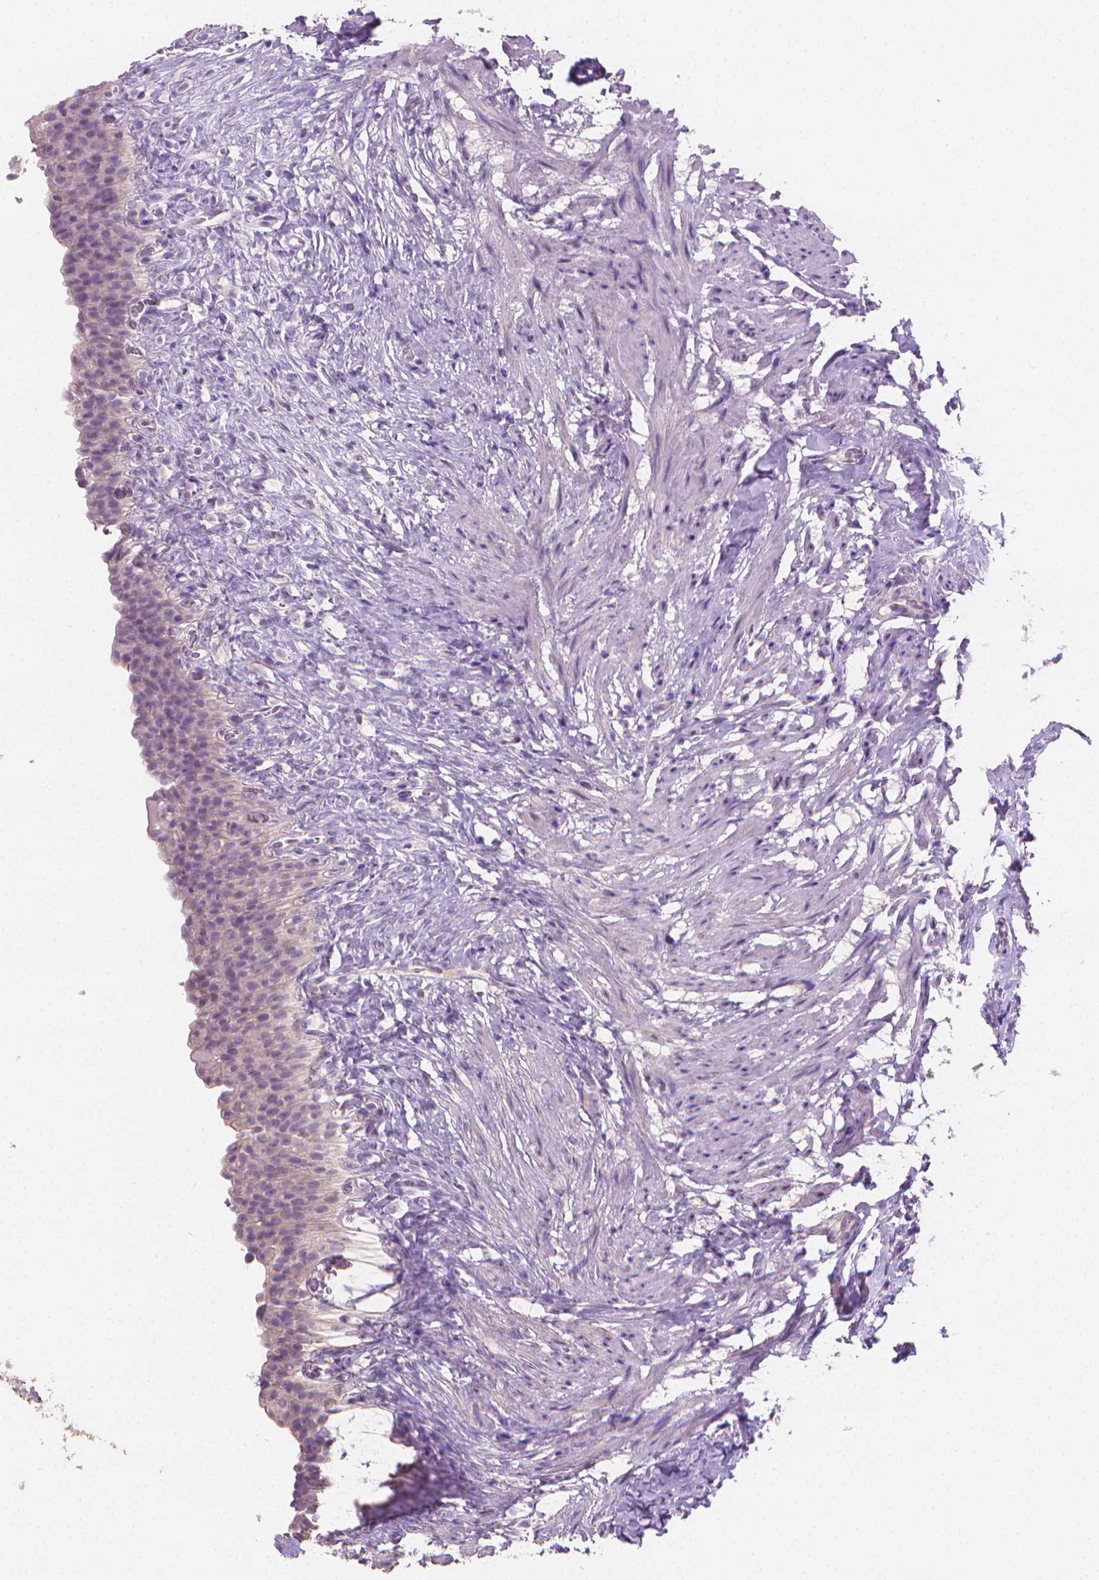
{"staining": {"intensity": "negative", "quantity": "none", "location": "none"}, "tissue": "urinary bladder", "cell_type": "Urothelial cells", "image_type": "normal", "snomed": [{"axis": "morphology", "description": "Normal tissue, NOS"}, {"axis": "topography", "description": "Urinary bladder"}, {"axis": "topography", "description": "Prostate"}], "caption": "Urothelial cells are negative for brown protein staining in normal urinary bladder.", "gene": "CATIP", "patient": {"sex": "male", "age": 76}}